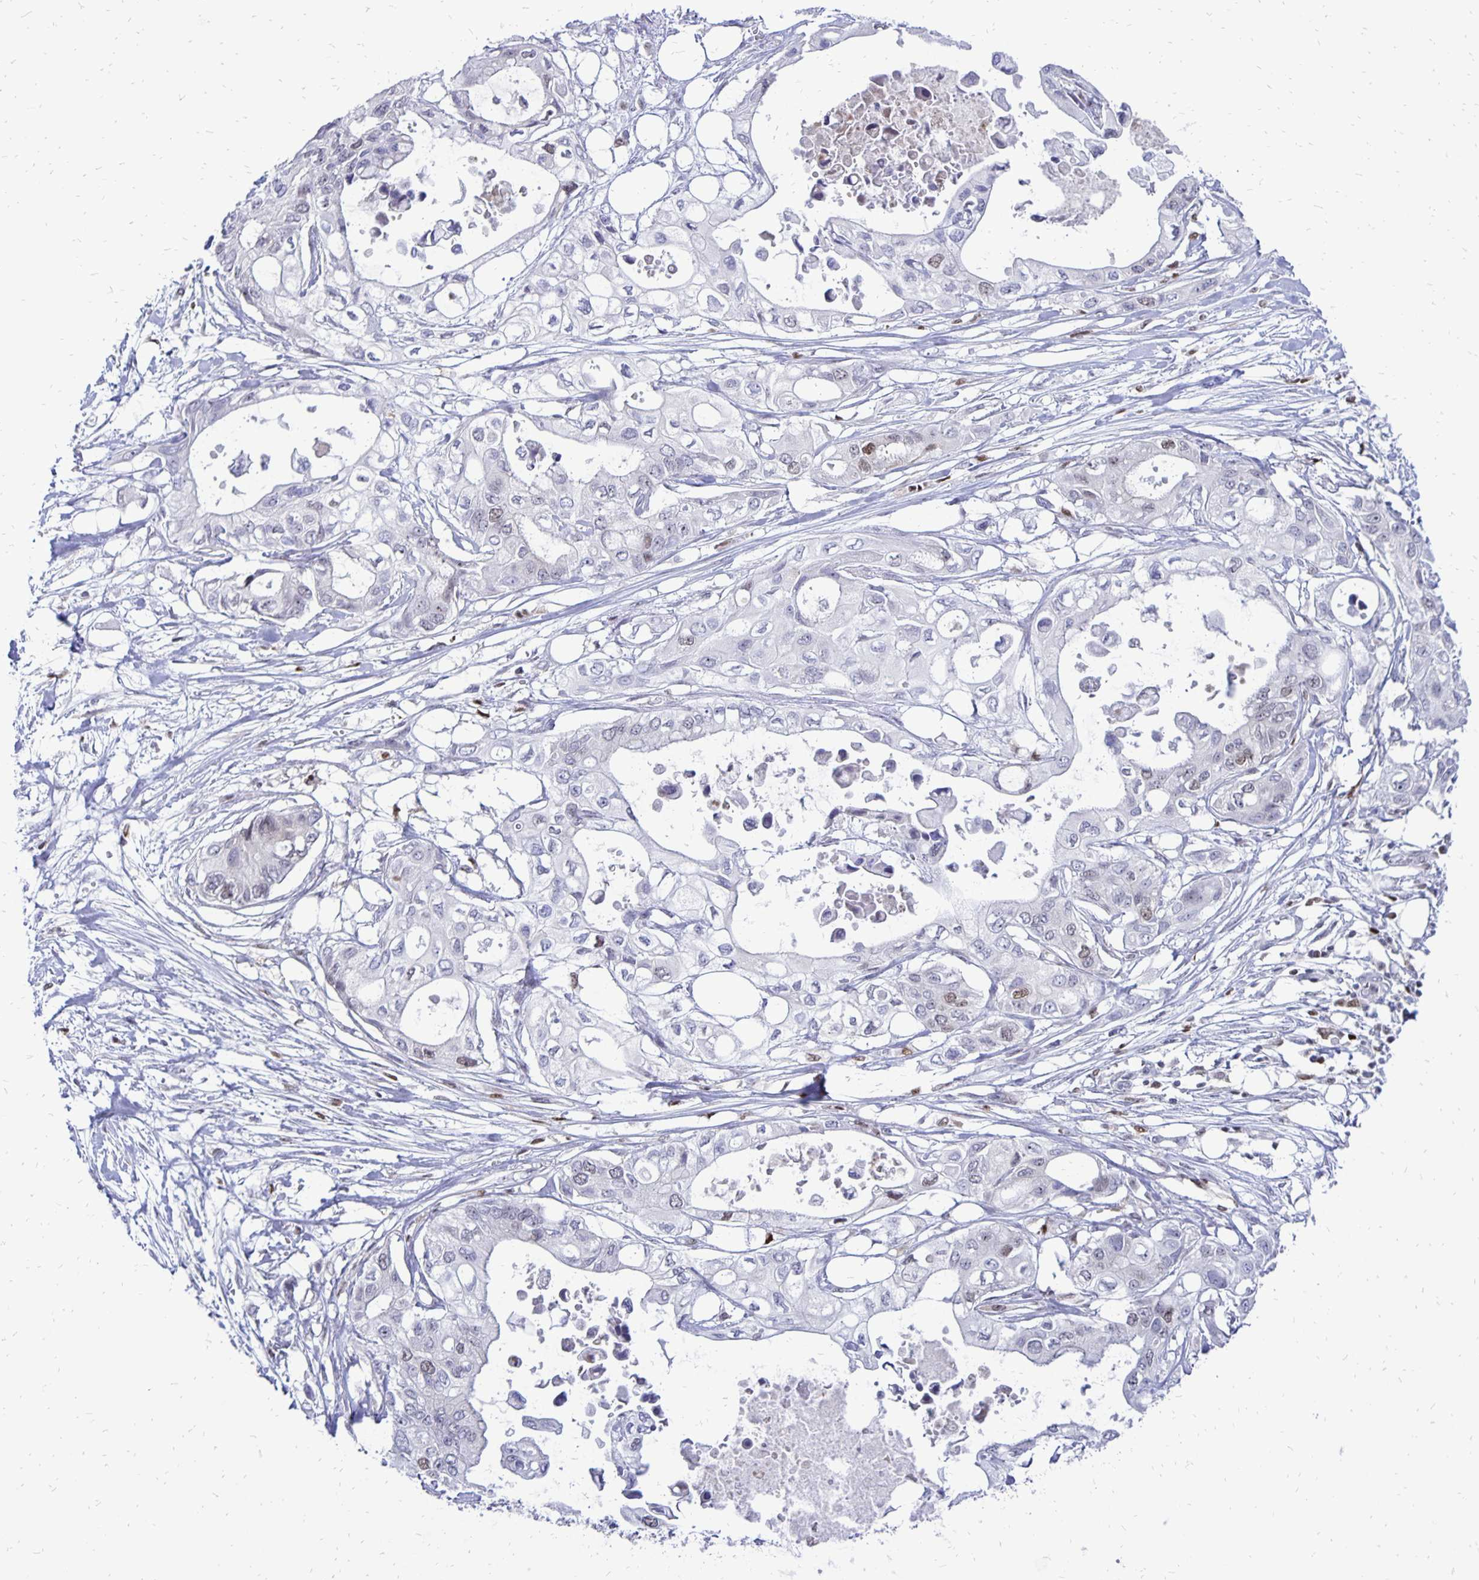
{"staining": {"intensity": "negative", "quantity": "none", "location": "none"}, "tissue": "pancreatic cancer", "cell_type": "Tumor cells", "image_type": "cancer", "snomed": [{"axis": "morphology", "description": "Adenocarcinoma, NOS"}, {"axis": "topography", "description": "Pancreas"}], "caption": "Immunohistochemical staining of human adenocarcinoma (pancreatic) exhibits no significant expression in tumor cells.", "gene": "DCK", "patient": {"sex": "female", "age": 63}}